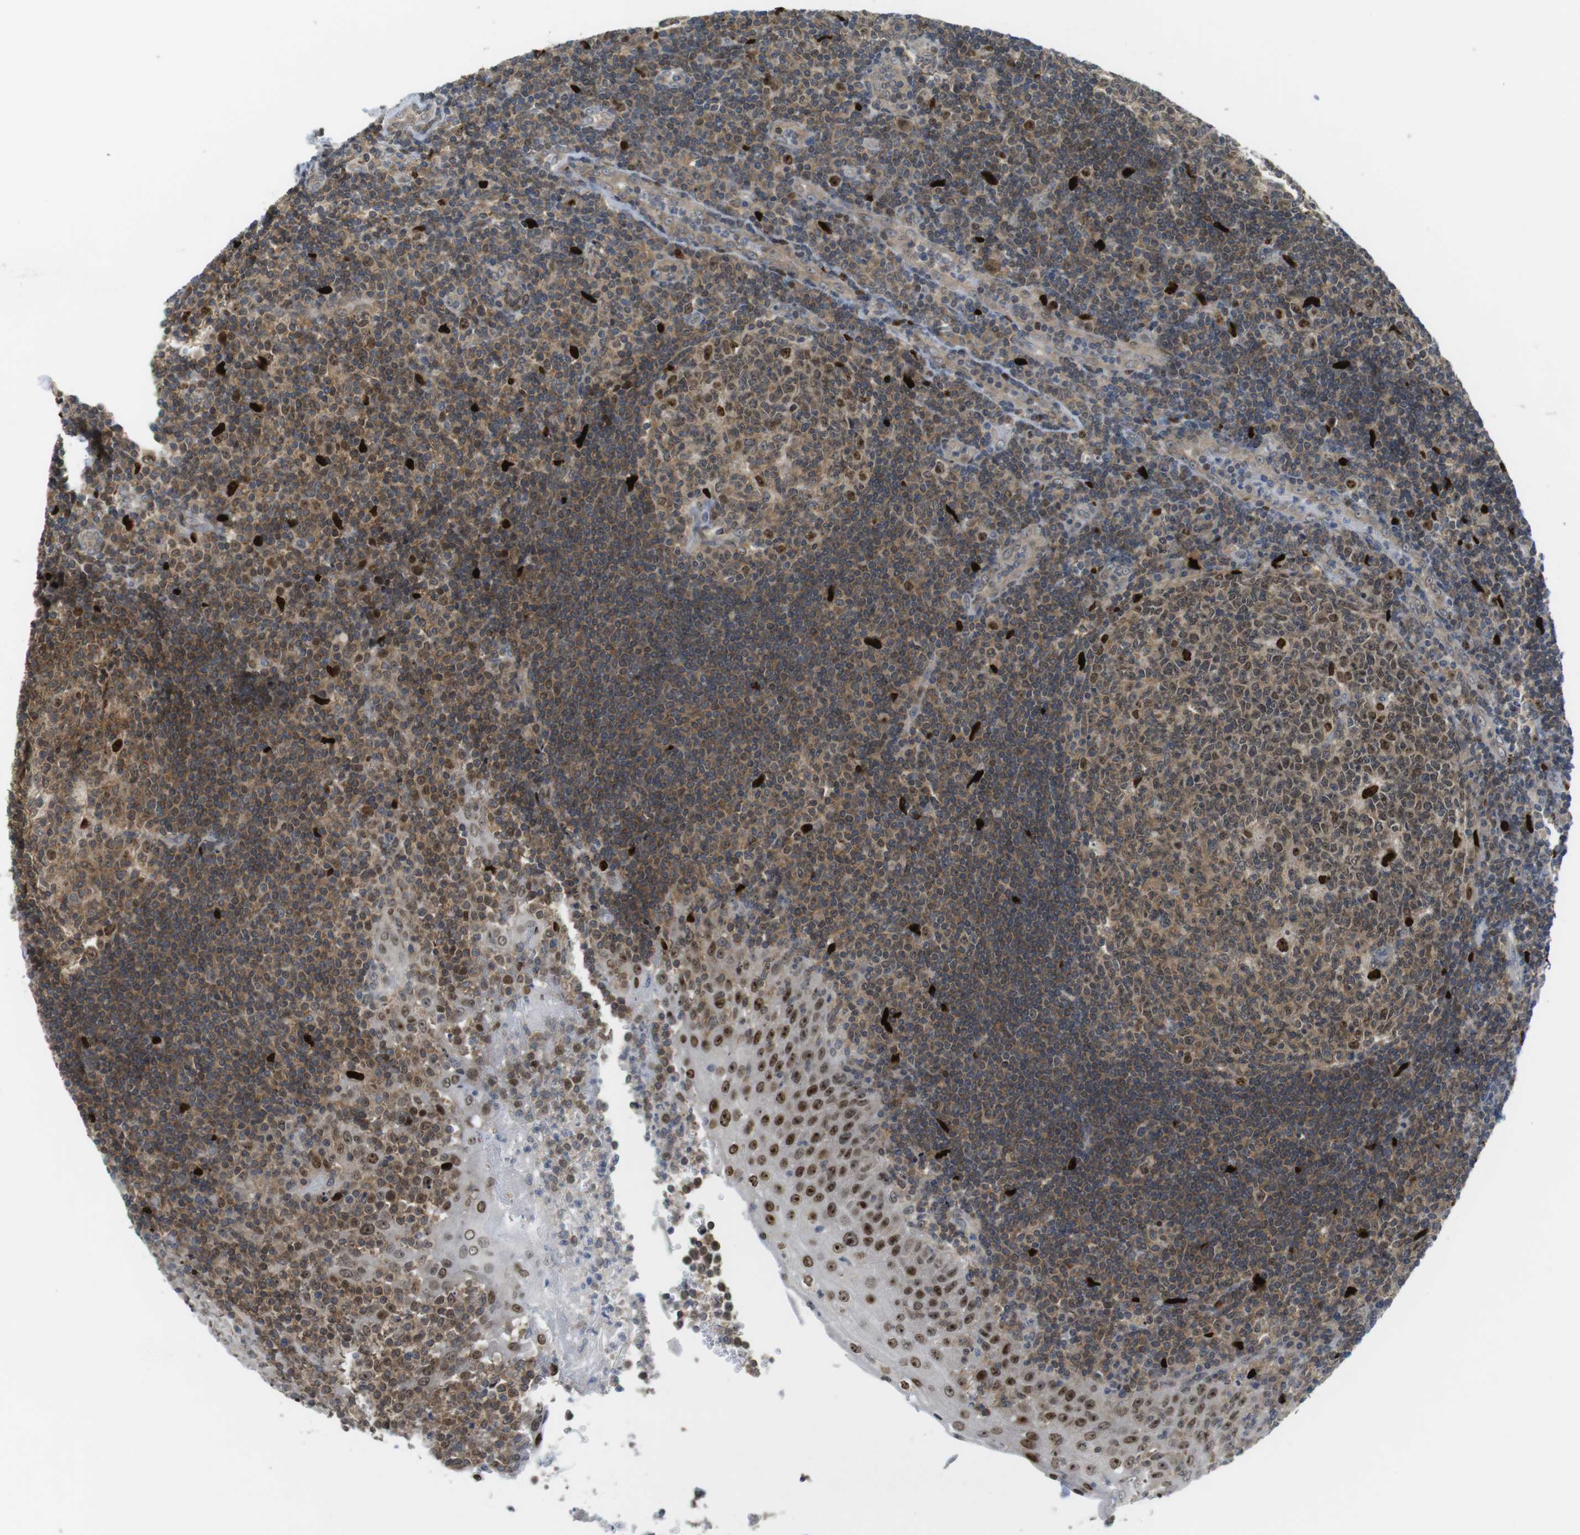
{"staining": {"intensity": "moderate", "quantity": ">75%", "location": "cytoplasmic/membranous,nuclear"}, "tissue": "tonsil", "cell_type": "Germinal center cells", "image_type": "normal", "snomed": [{"axis": "morphology", "description": "Normal tissue, NOS"}, {"axis": "topography", "description": "Tonsil"}], "caption": "A brown stain highlights moderate cytoplasmic/membranous,nuclear staining of a protein in germinal center cells of normal human tonsil. (DAB (3,3'-diaminobenzidine) = brown stain, brightfield microscopy at high magnification).", "gene": "RCC1", "patient": {"sex": "female", "age": 40}}